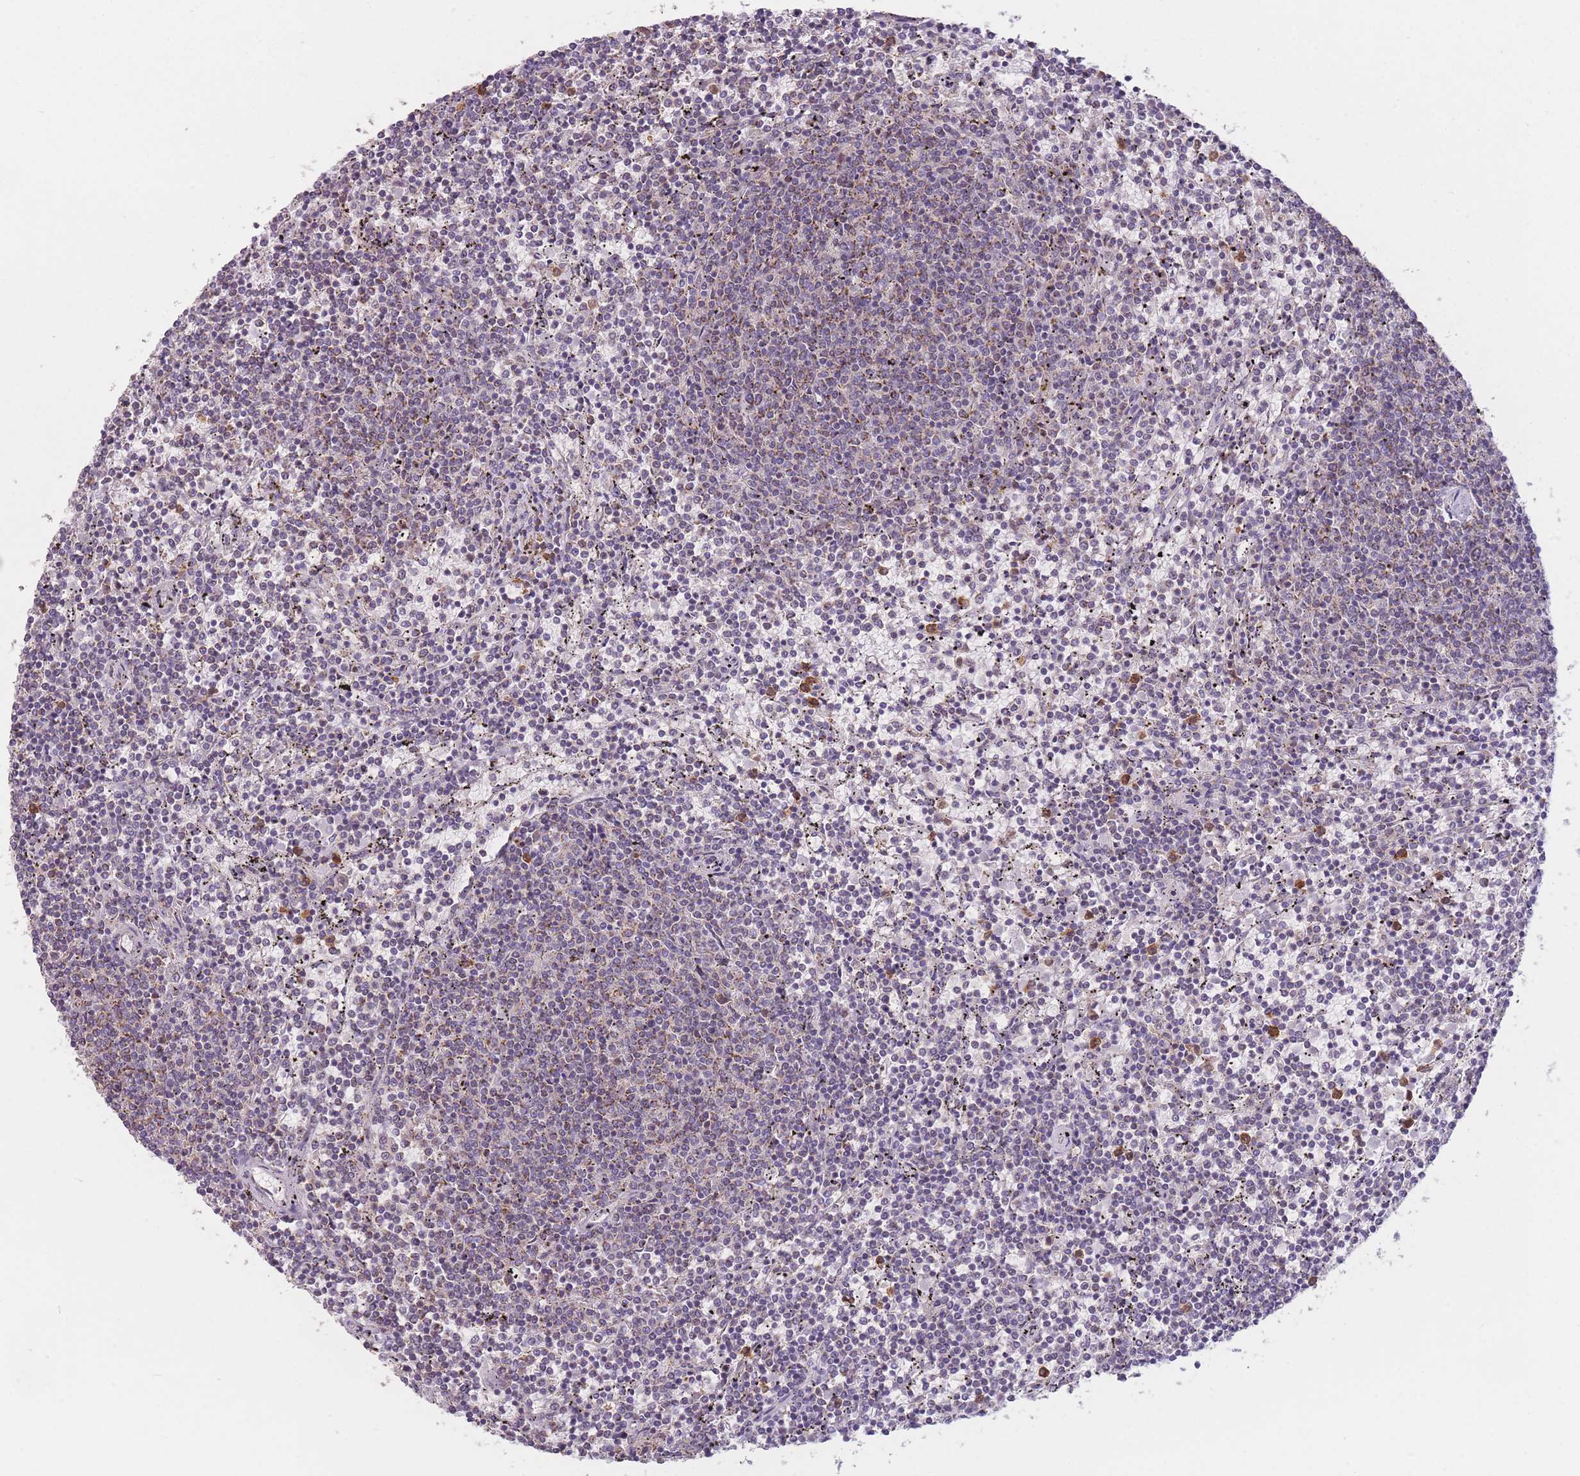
{"staining": {"intensity": "weak", "quantity": "<25%", "location": "cytoplasmic/membranous"}, "tissue": "lymphoma", "cell_type": "Tumor cells", "image_type": "cancer", "snomed": [{"axis": "morphology", "description": "Malignant lymphoma, non-Hodgkin's type, Low grade"}, {"axis": "topography", "description": "Spleen"}], "caption": "Tumor cells show no significant protein positivity in lymphoma.", "gene": "PRAM1", "patient": {"sex": "female", "age": 50}}